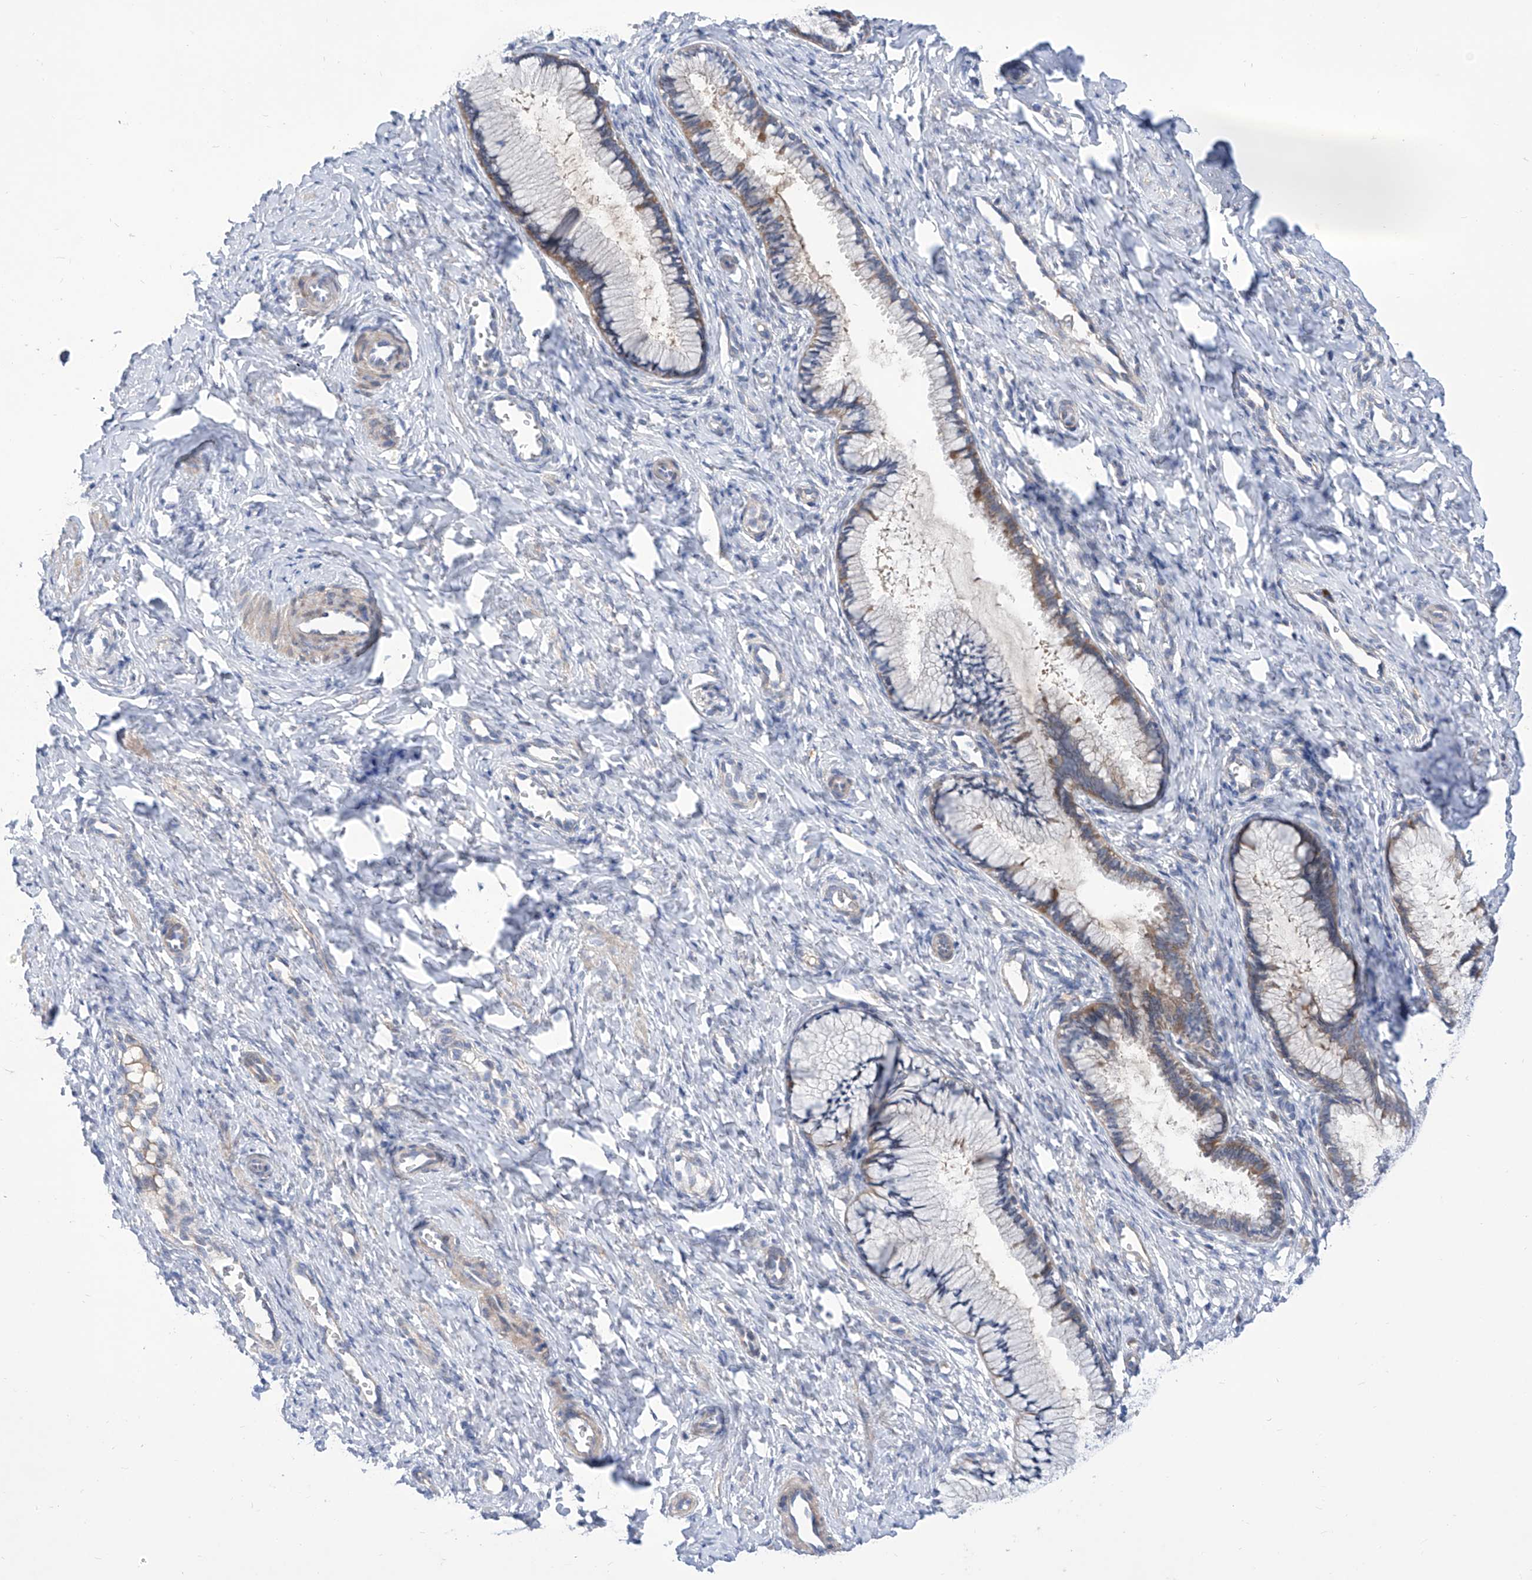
{"staining": {"intensity": "weak", "quantity": "25%-75%", "location": "cytoplasmic/membranous"}, "tissue": "cervix", "cell_type": "Glandular cells", "image_type": "normal", "snomed": [{"axis": "morphology", "description": "Normal tissue, NOS"}, {"axis": "topography", "description": "Cervix"}], "caption": "Cervix stained with immunohistochemistry demonstrates weak cytoplasmic/membranous positivity in approximately 25%-75% of glandular cells.", "gene": "SRBD1", "patient": {"sex": "female", "age": 27}}